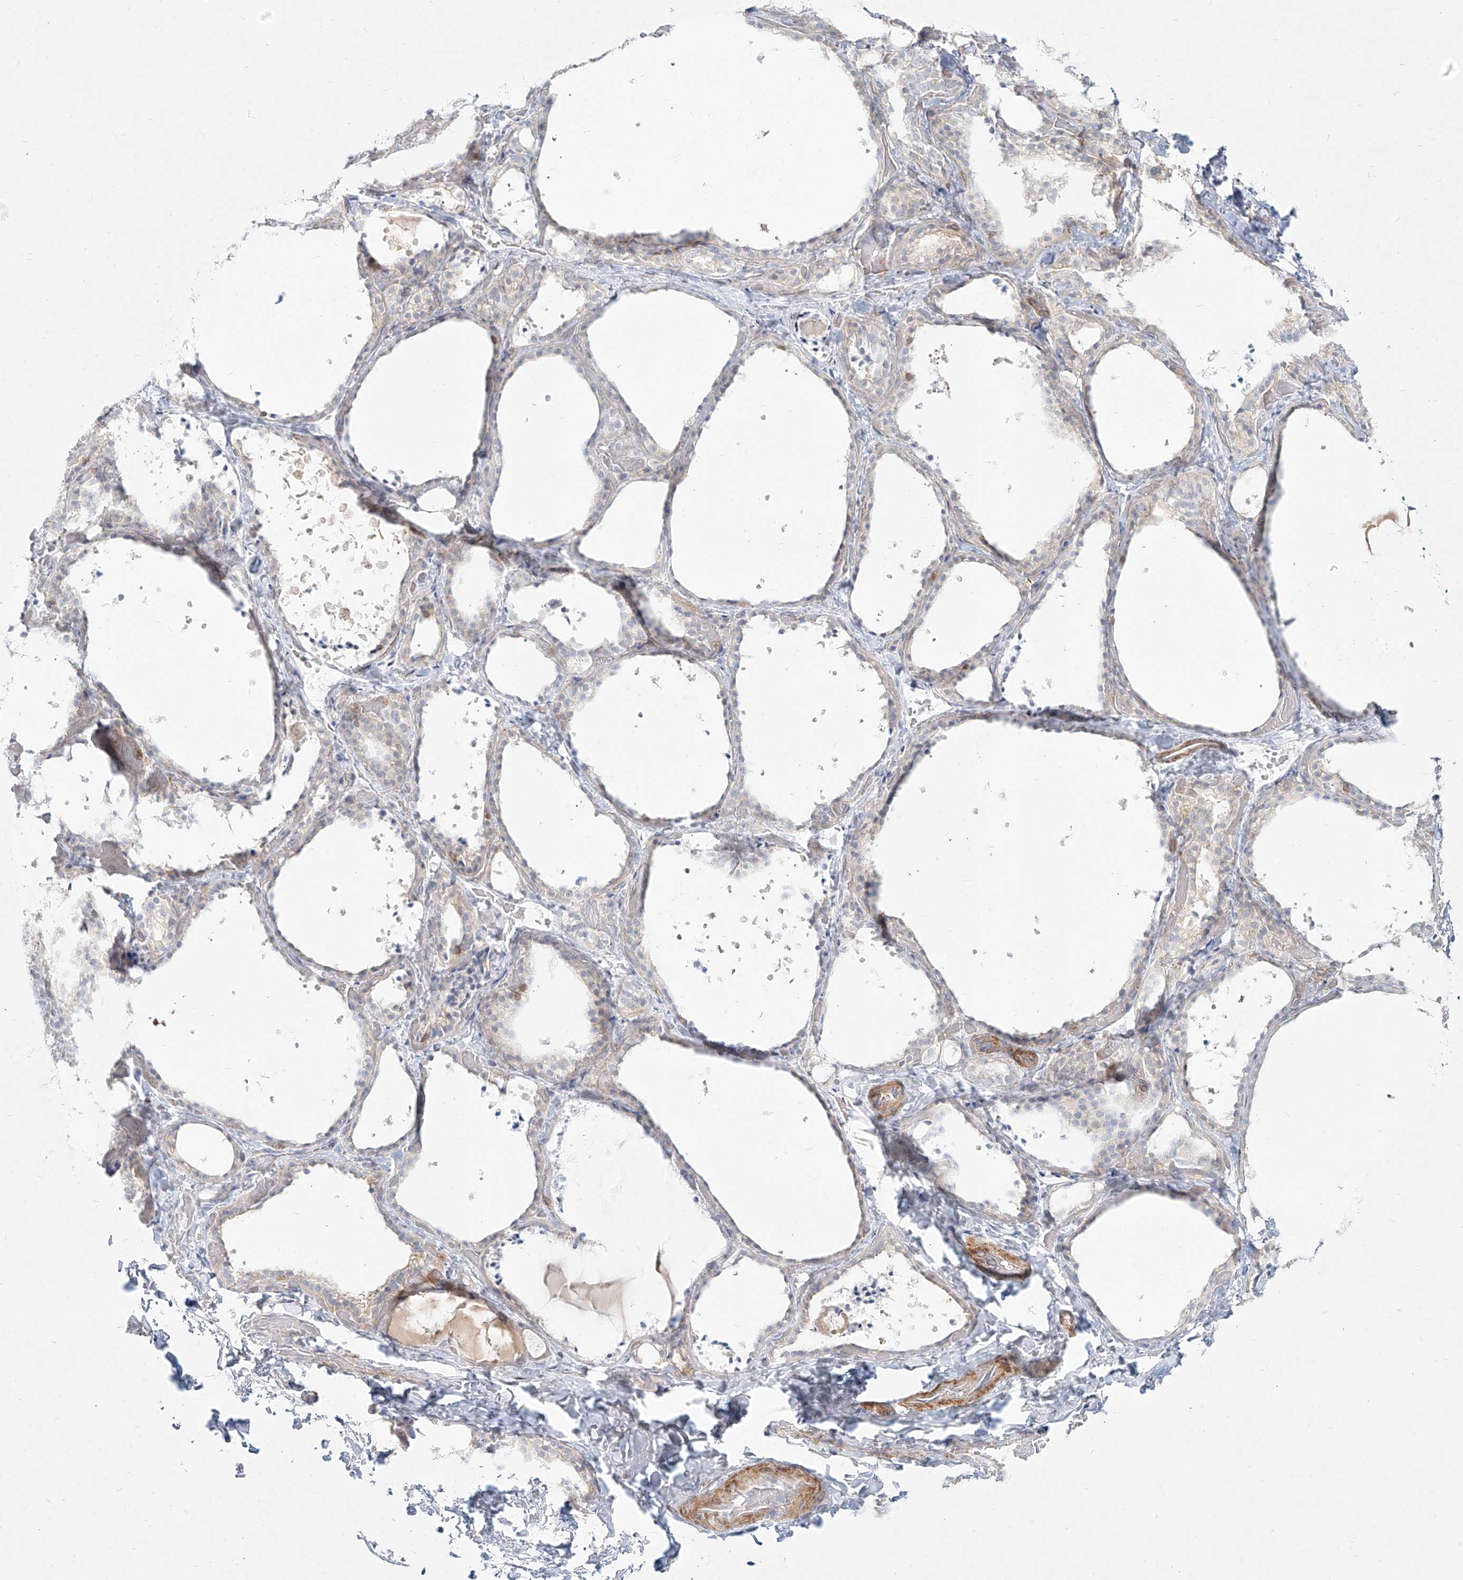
{"staining": {"intensity": "negative", "quantity": "none", "location": "none"}, "tissue": "thyroid gland", "cell_type": "Glandular cells", "image_type": "normal", "snomed": [{"axis": "morphology", "description": "Normal tissue, NOS"}, {"axis": "topography", "description": "Thyroid gland"}], "caption": "Immunohistochemistry of unremarkable human thyroid gland reveals no positivity in glandular cells.", "gene": "SLC2A12", "patient": {"sex": "female", "age": 44}}